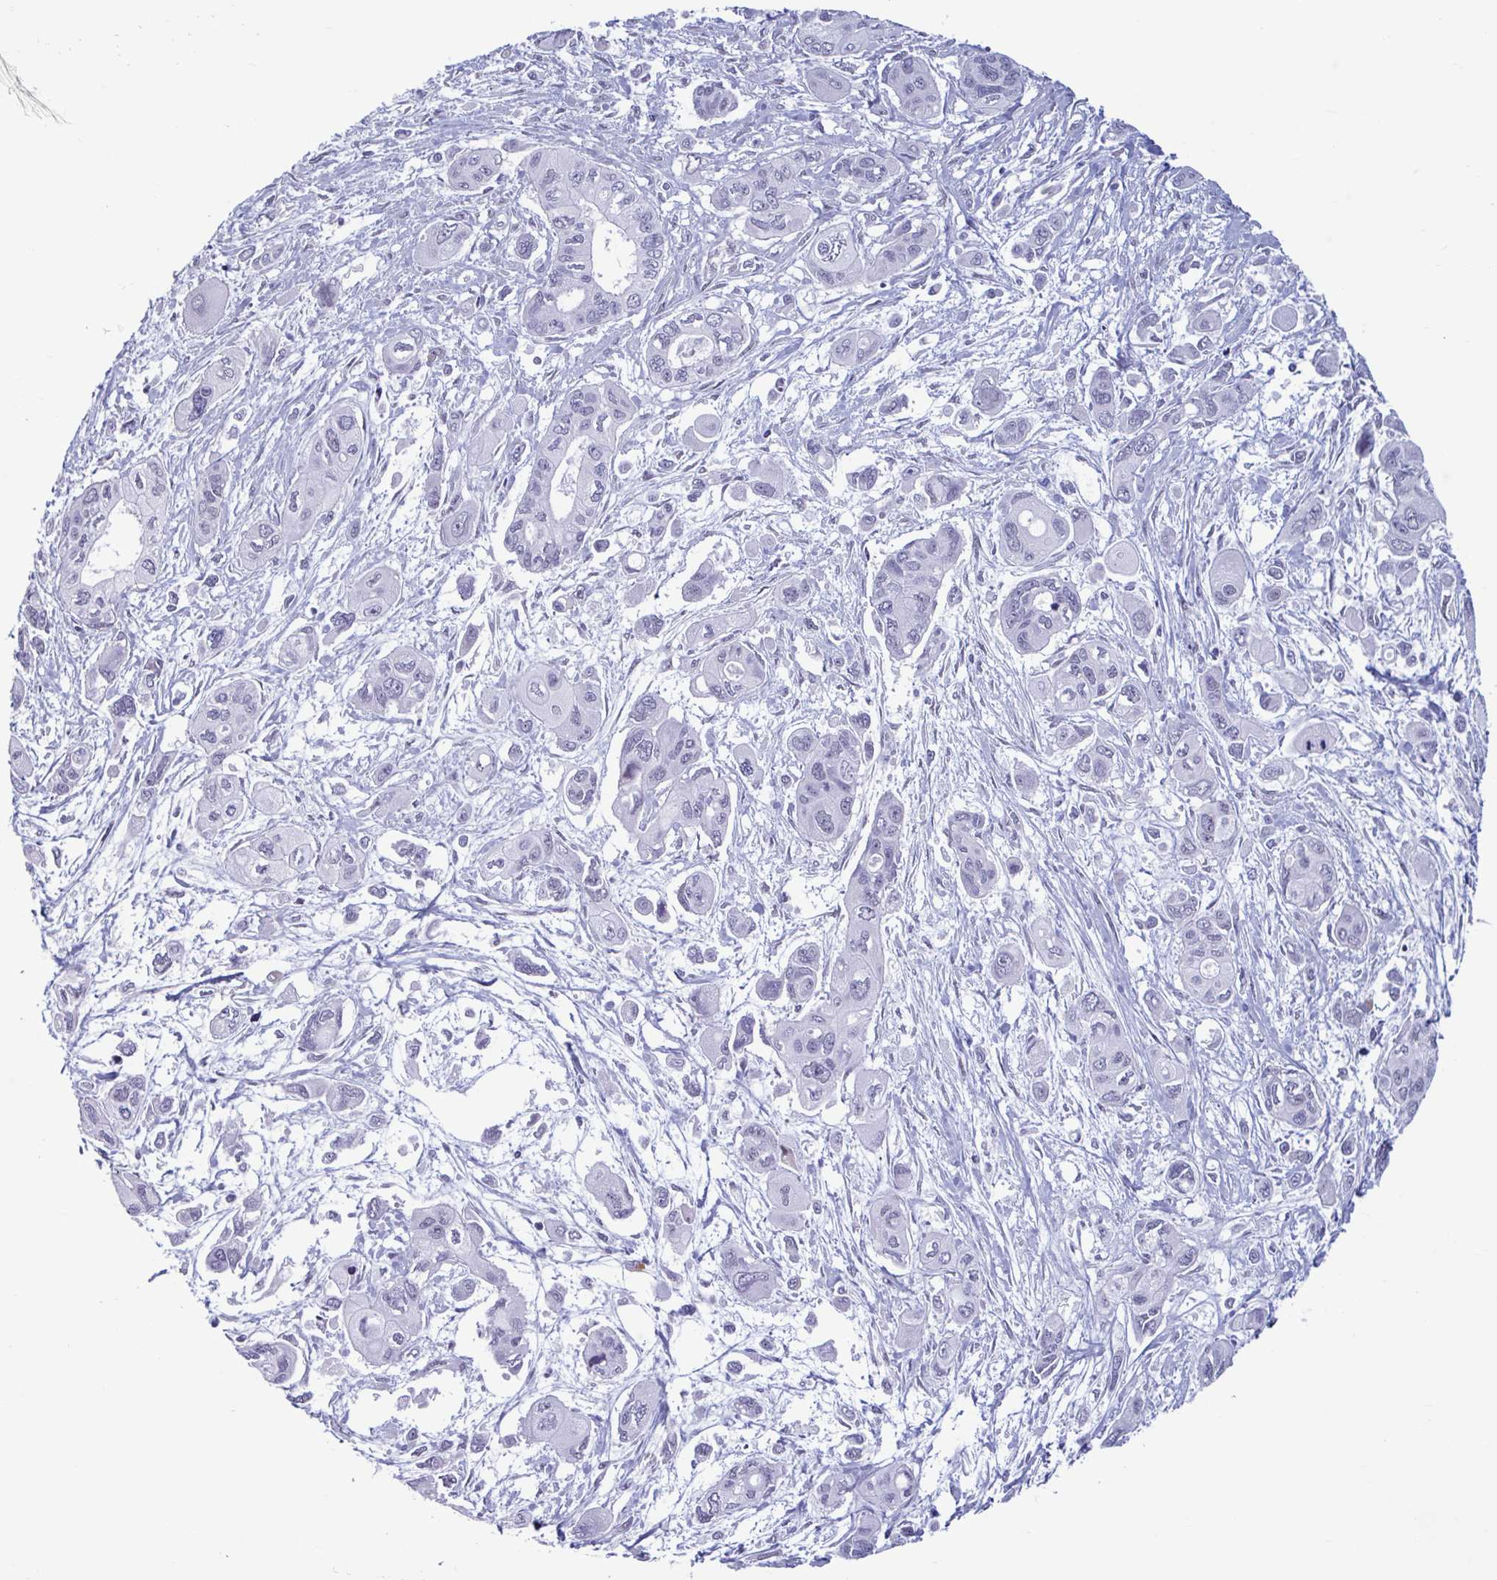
{"staining": {"intensity": "negative", "quantity": "none", "location": "none"}, "tissue": "pancreatic cancer", "cell_type": "Tumor cells", "image_type": "cancer", "snomed": [{"axis": "morphology", "description": "Adenocarcinoma, NOS"}, {"axis": "topography", "description": "Pancreas"}], "caption": "Immunohistochemical staining of human adenocarcinoma (pancreatic) displays no significant expression in tumor cells. The staining was performed using DAB (3,3'-diaminobenzidine) to visualize the protein expression in brown, while the nuclei were stained in blue with hematoxylin (Magnification: 20x).", "gene": "MSMB", "patient": {"sex": "female", "age": 47}}